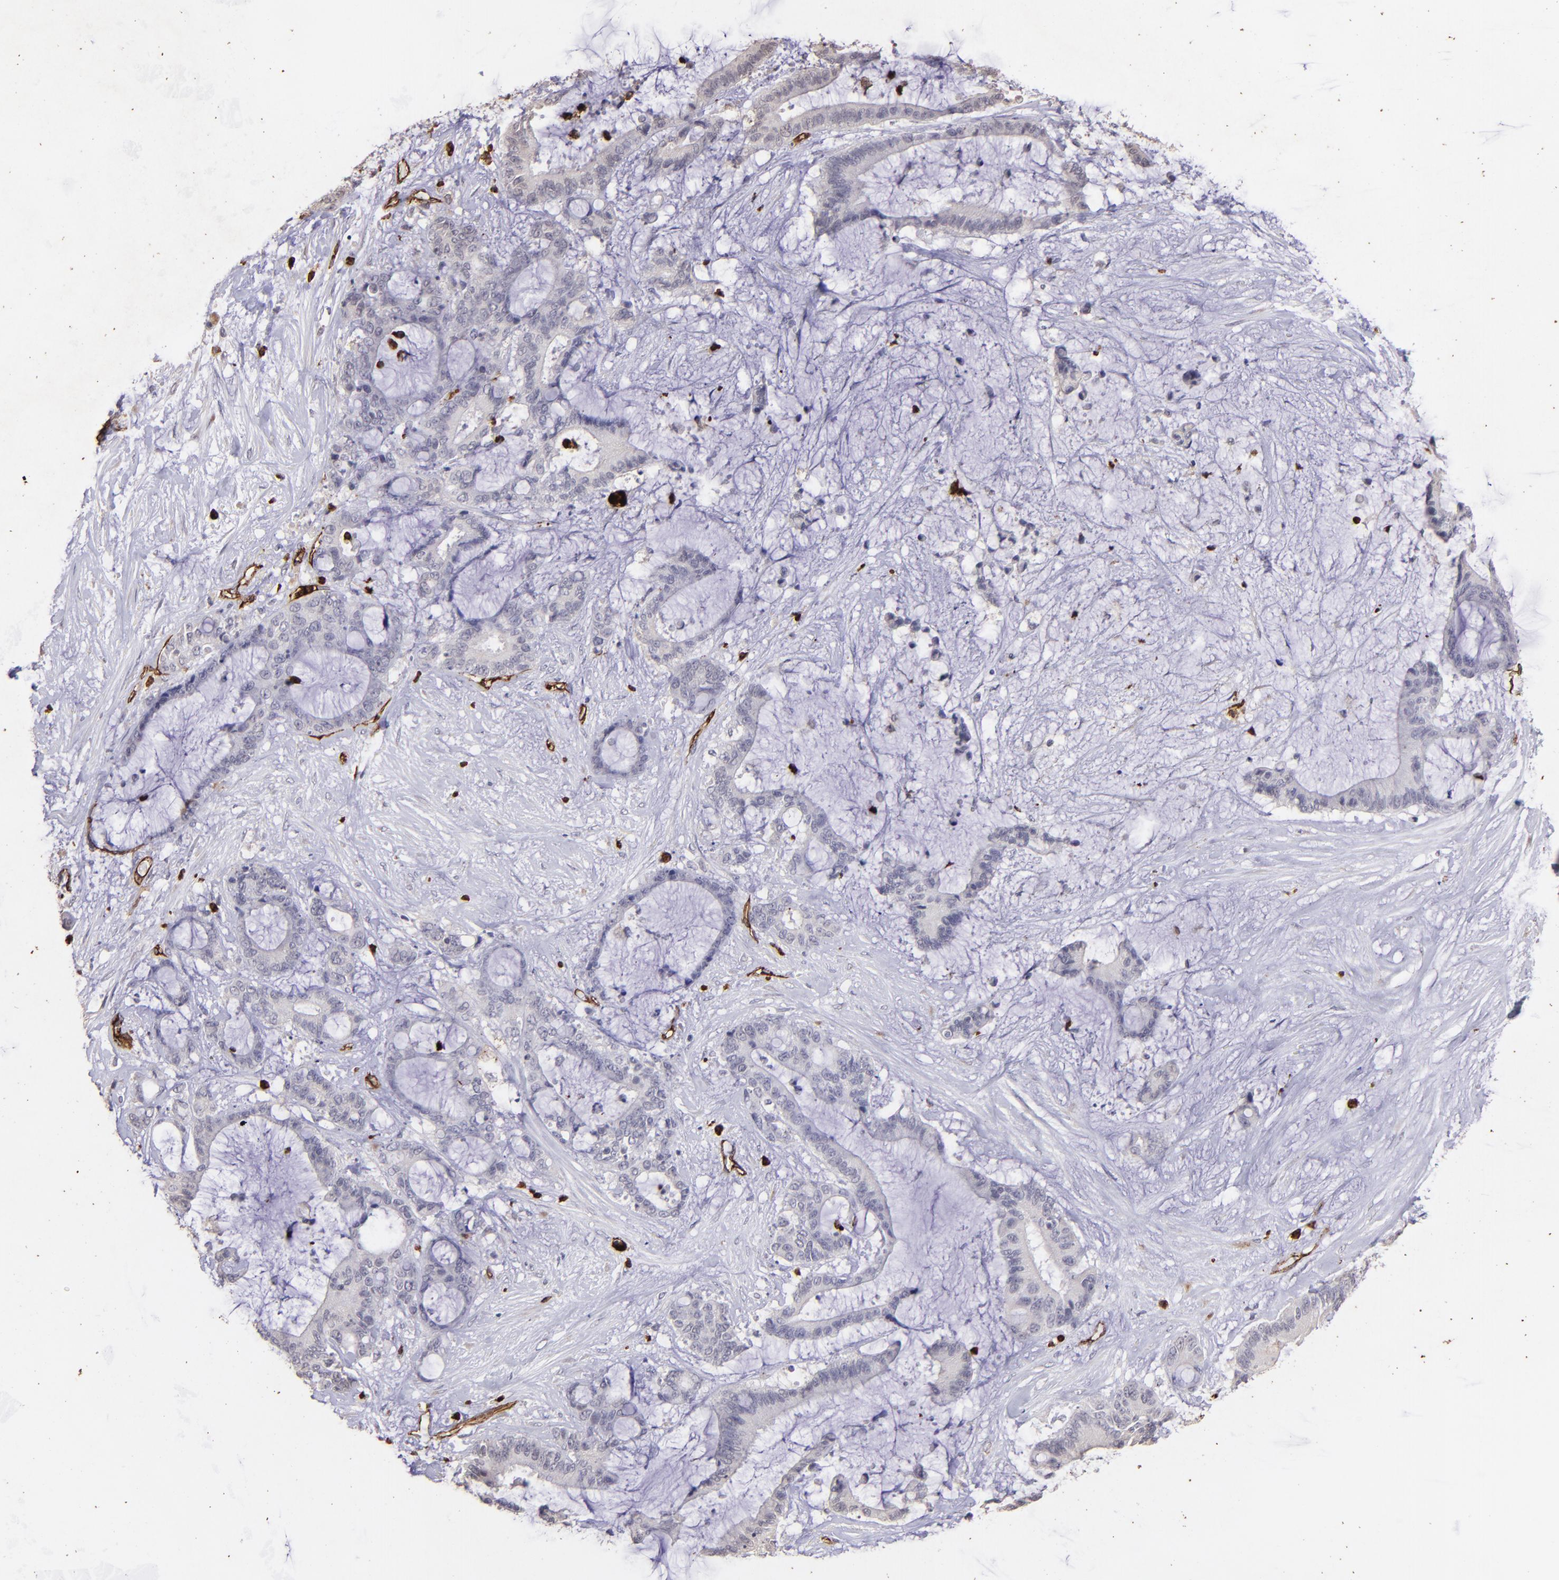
{"staining": {"intensity": "negative", "quantity": "none", "location": "none"}, "tissue": "liver cancer", "cell_type": "Tumor cells", "image_type": "cancer", "snomed": [{"axis": "morphology", "description": "Cholangiocarcinoma"}, {"axis": "topography", "description": "Liver"}], "caption": "This photomicrograph is of liver cholangiocarcinoma stained with IHC to label a protein in brown with the nuclei are counter-stained blue. There is no positivity in tumor cells.", "gene": "DYSF", "patient": {"sex": "female", "age": 73}}